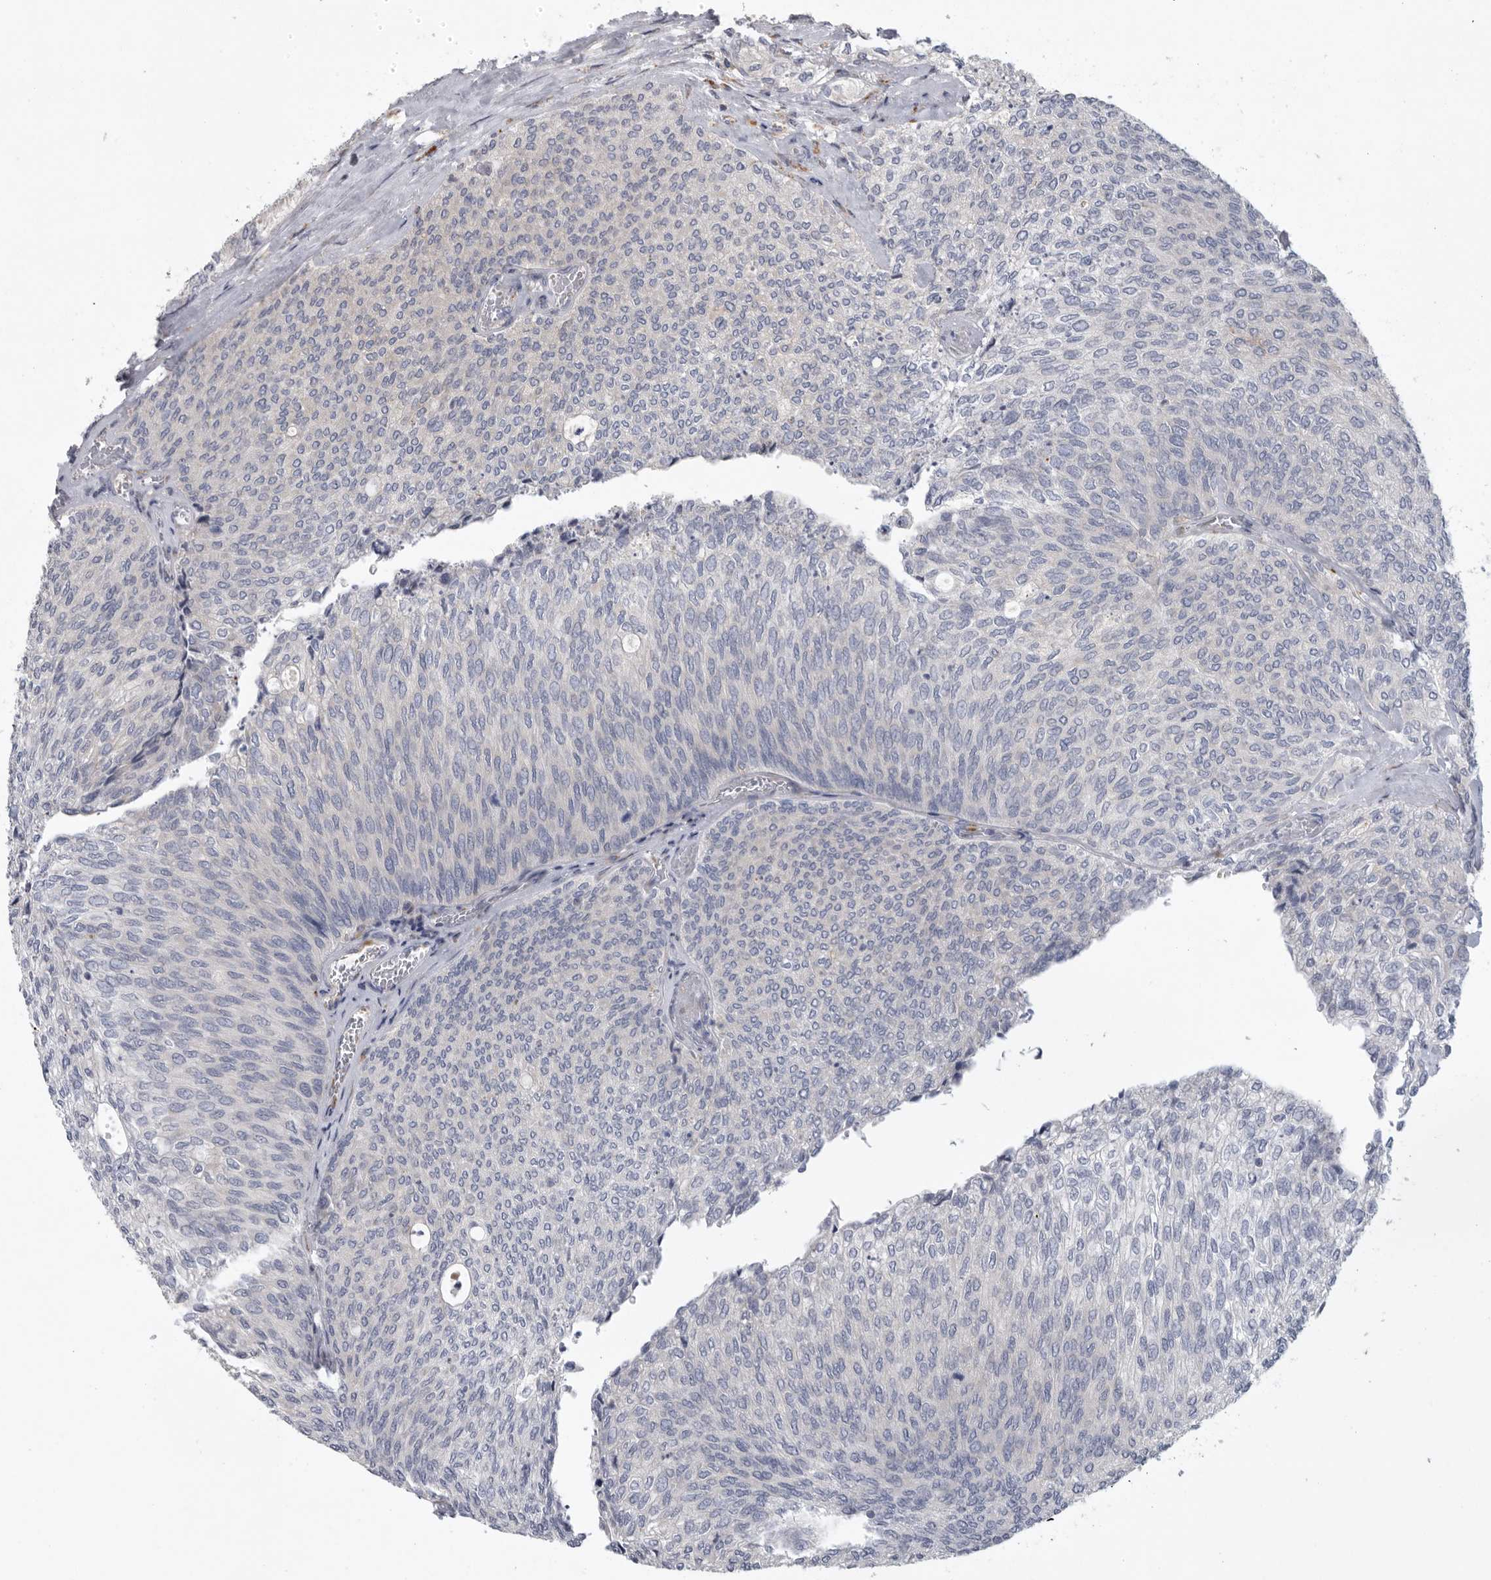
{"staining": {"intensity": "negative", "quantity": "none", "location": "none"}, "tissue": "urothelial cancer", "cell_type": "Tumor cells", "image_type": "cancer", "snomed": [{"axis": "morphology", "description": "Urothelial carcinoma, Low grade"}, {"axis": "topography", "description": "Urinary bladder"}], "caption": "Urothelial cancer was stained to show a protein in brown. There is no significant staining in tumor cells.", "gene": "USP24", "patient": {"sex": "female", "age": 79}}